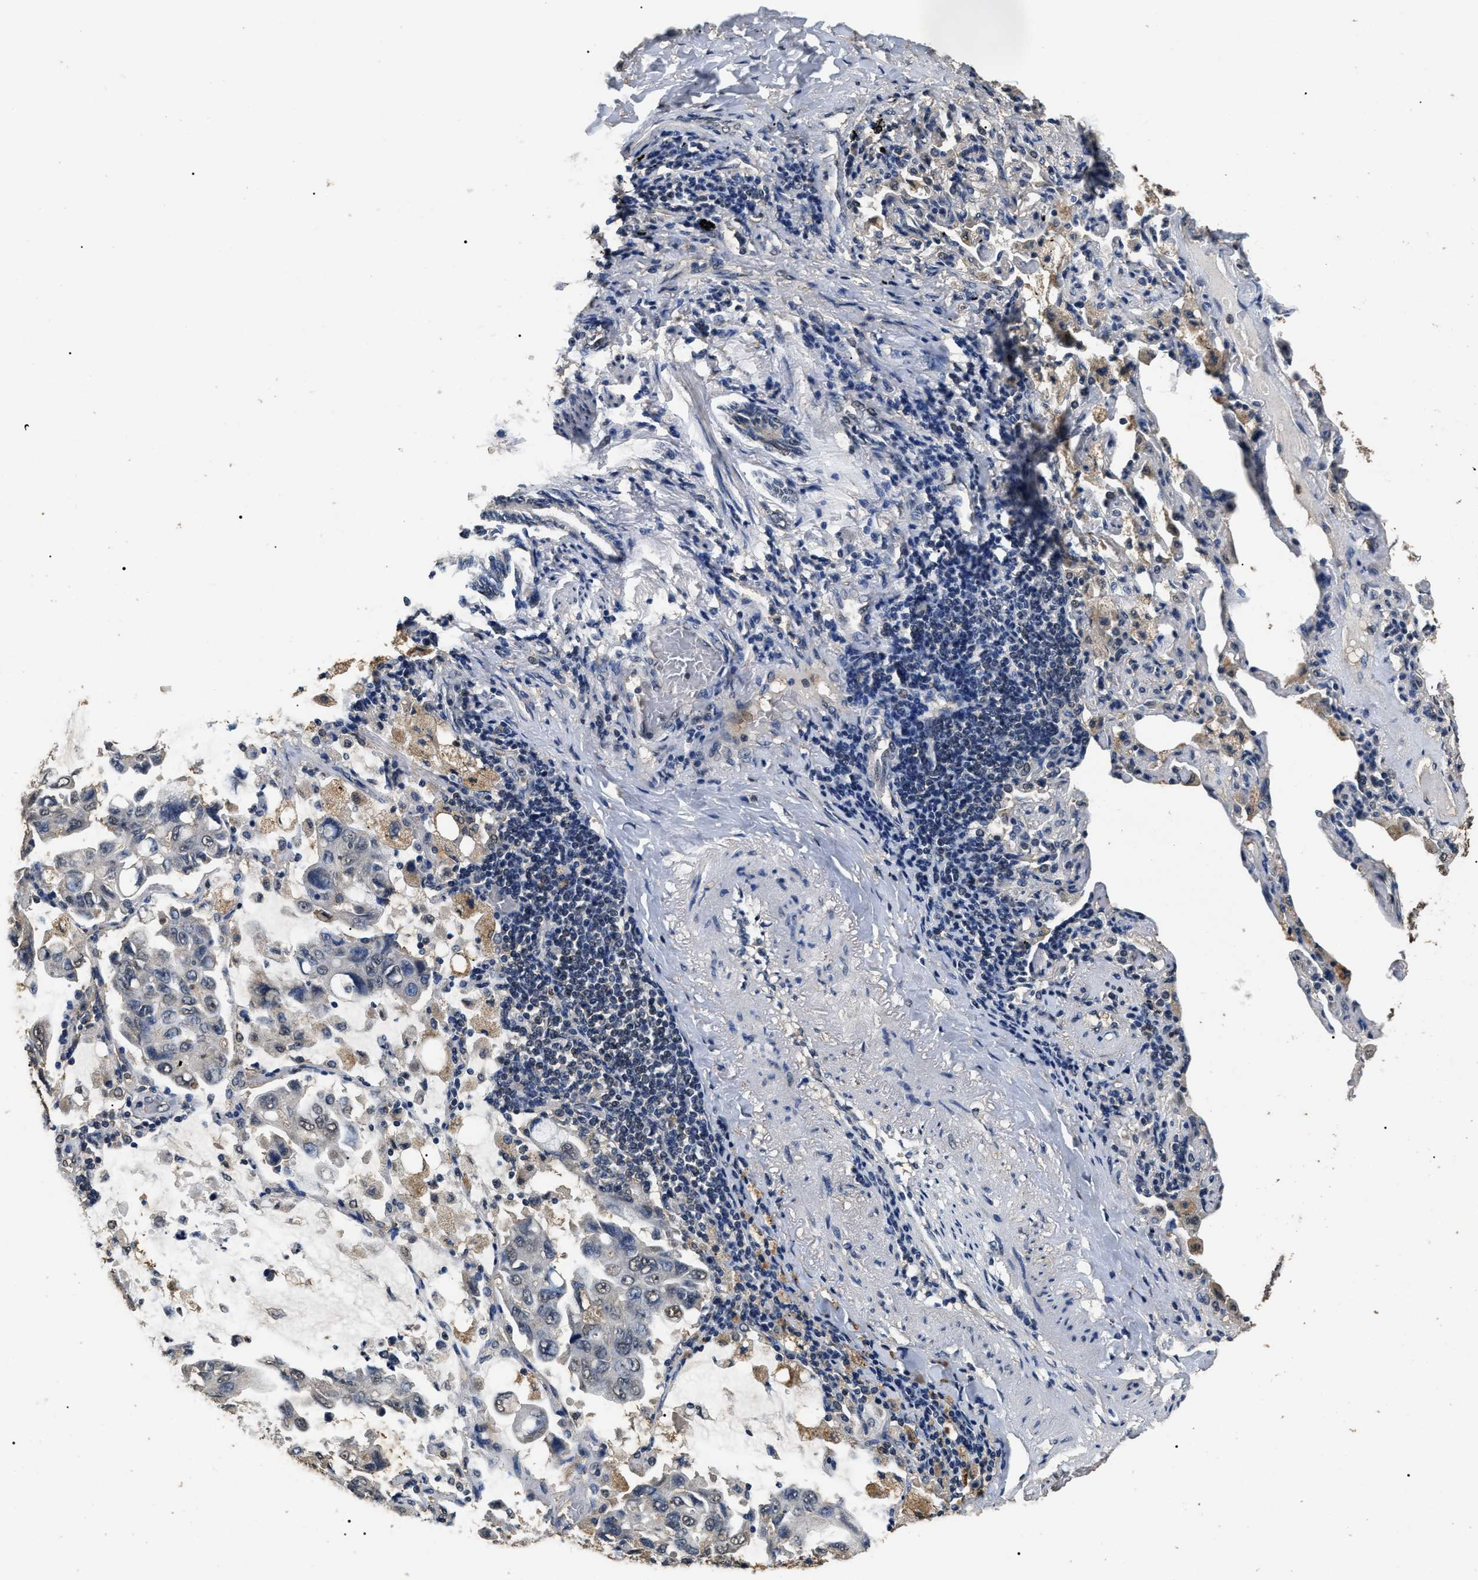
{"staining": {"intensity": "negative", "quantity": "none", "location": "none"}, "tissue": "lung cancer", "cell_type": "Tumor cells", "image_type": "cancer", "snomed": [{"axis": "morphology", "description": "Adenocarcinoma, NOS"}, {"axis": "topography", "description": "Lung"}], "caption": "Immunohistochemical staining of lung cancer (adenocarcinoma) demonstrates no significant staining in tumor cells.", "gene": "PSMD8", "patient": {"sex": "male", "age": 64}}